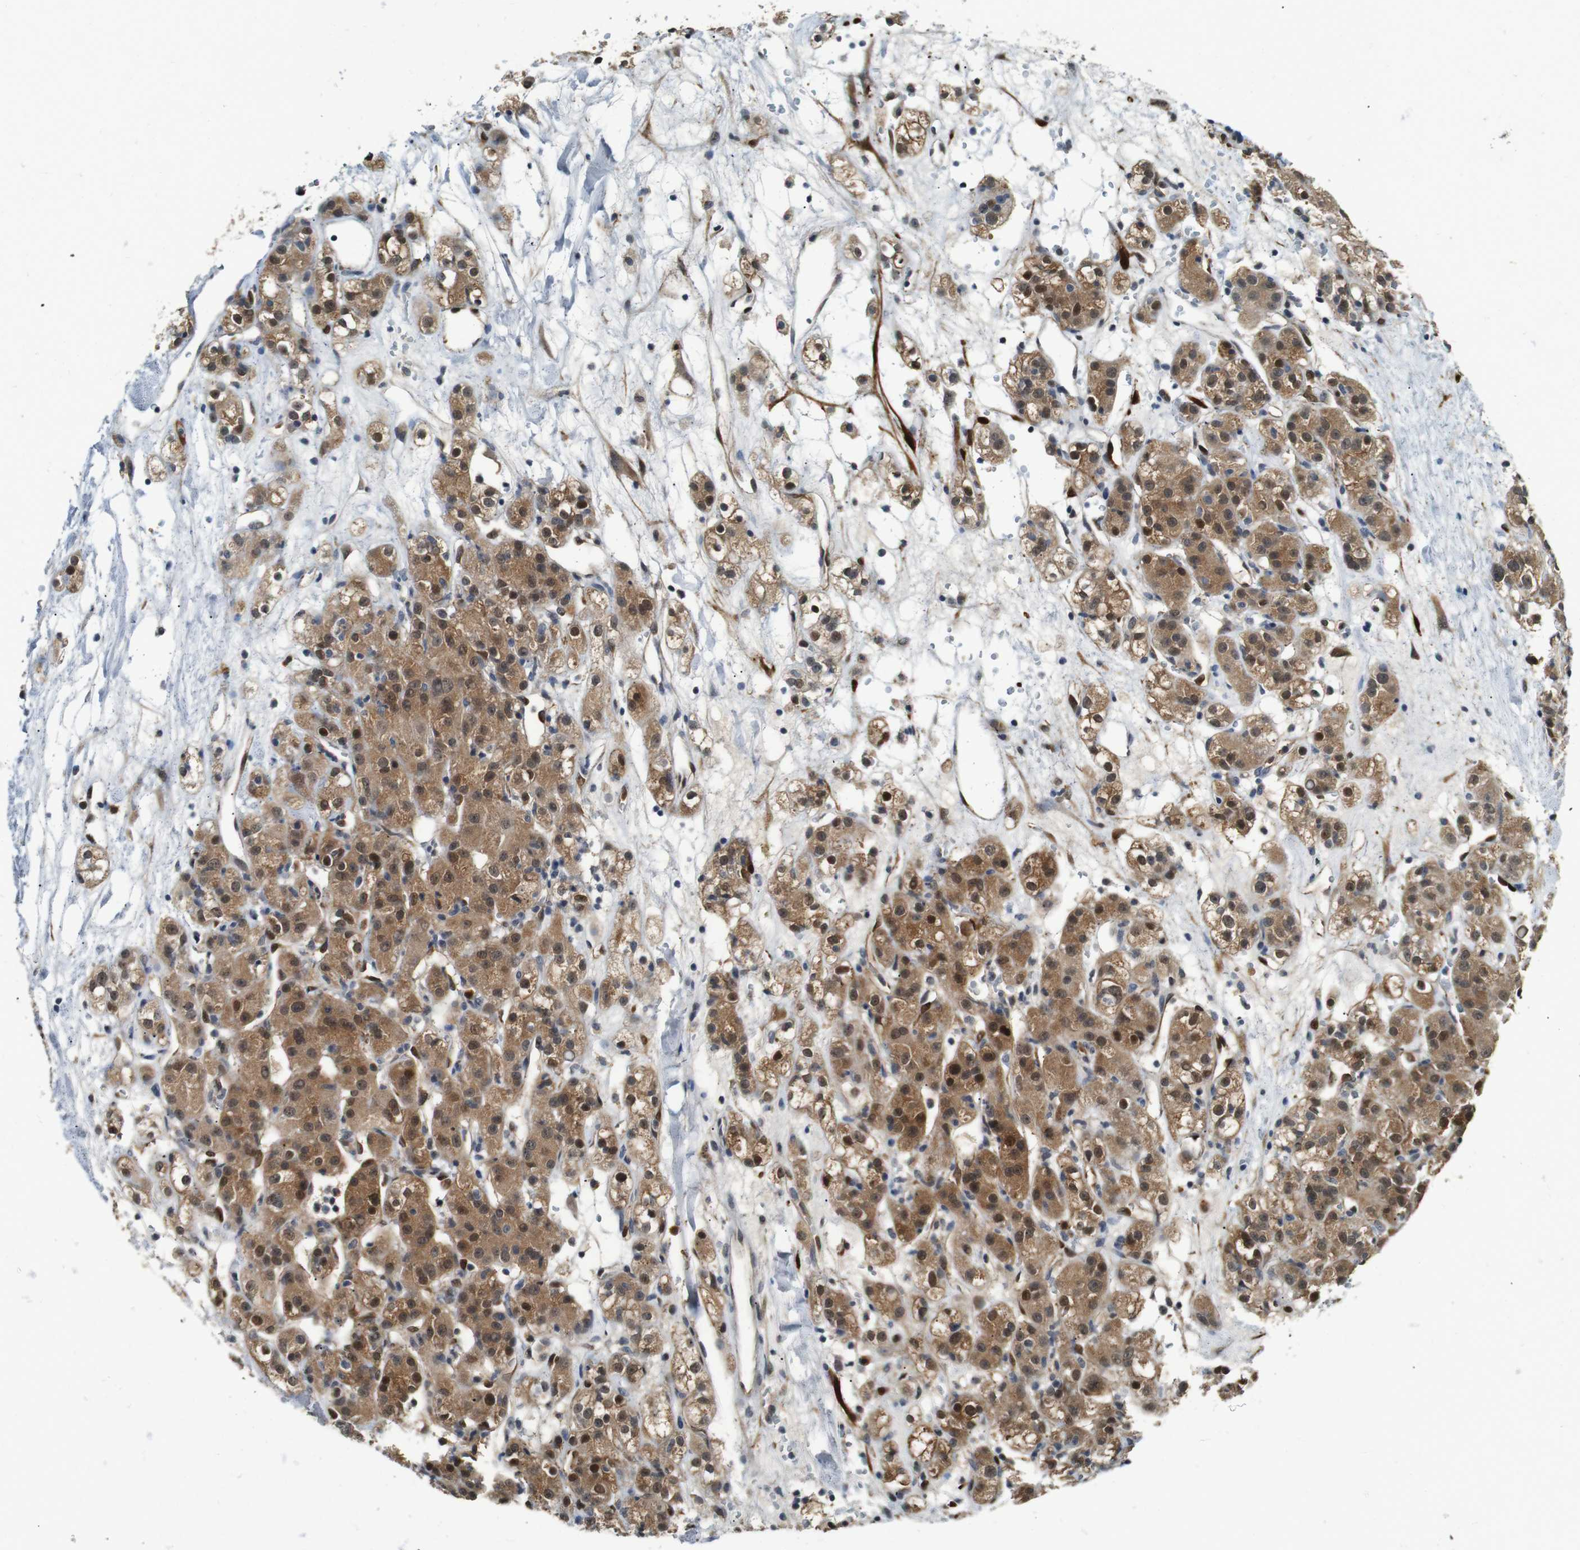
{"staining": {"intensity": "moderate", "quantity": ">75%", "location": "cytoplasmic/membranous,nuclear"}, "tissue": "renal cancer", "cell_type": "Tumor cells", "image_type": "cancer", "snomed": [{"axis": "morphology", "description": "Normal tissue, NOS"}, {"axis": "morphology", "description": "Adenocarcinoma, NOS"}, {"axis": "topography", "description": "Kidney"}], "caption": "Immunohistochemistry staining of renal adenocarcinoma, which shows medium levels of moderate cytoplasmic/membranous and nuclear expression in approximately >75% of tumor cells indicating moderate cytoplasmic/membranous and nuclear protein staining. The staining was performed using DAB (brown) for protein detection and nuclei were counterstained in hematoxylin (blue).", "gene": "LXN", "patient": {"sex": "male", "age": 61}}